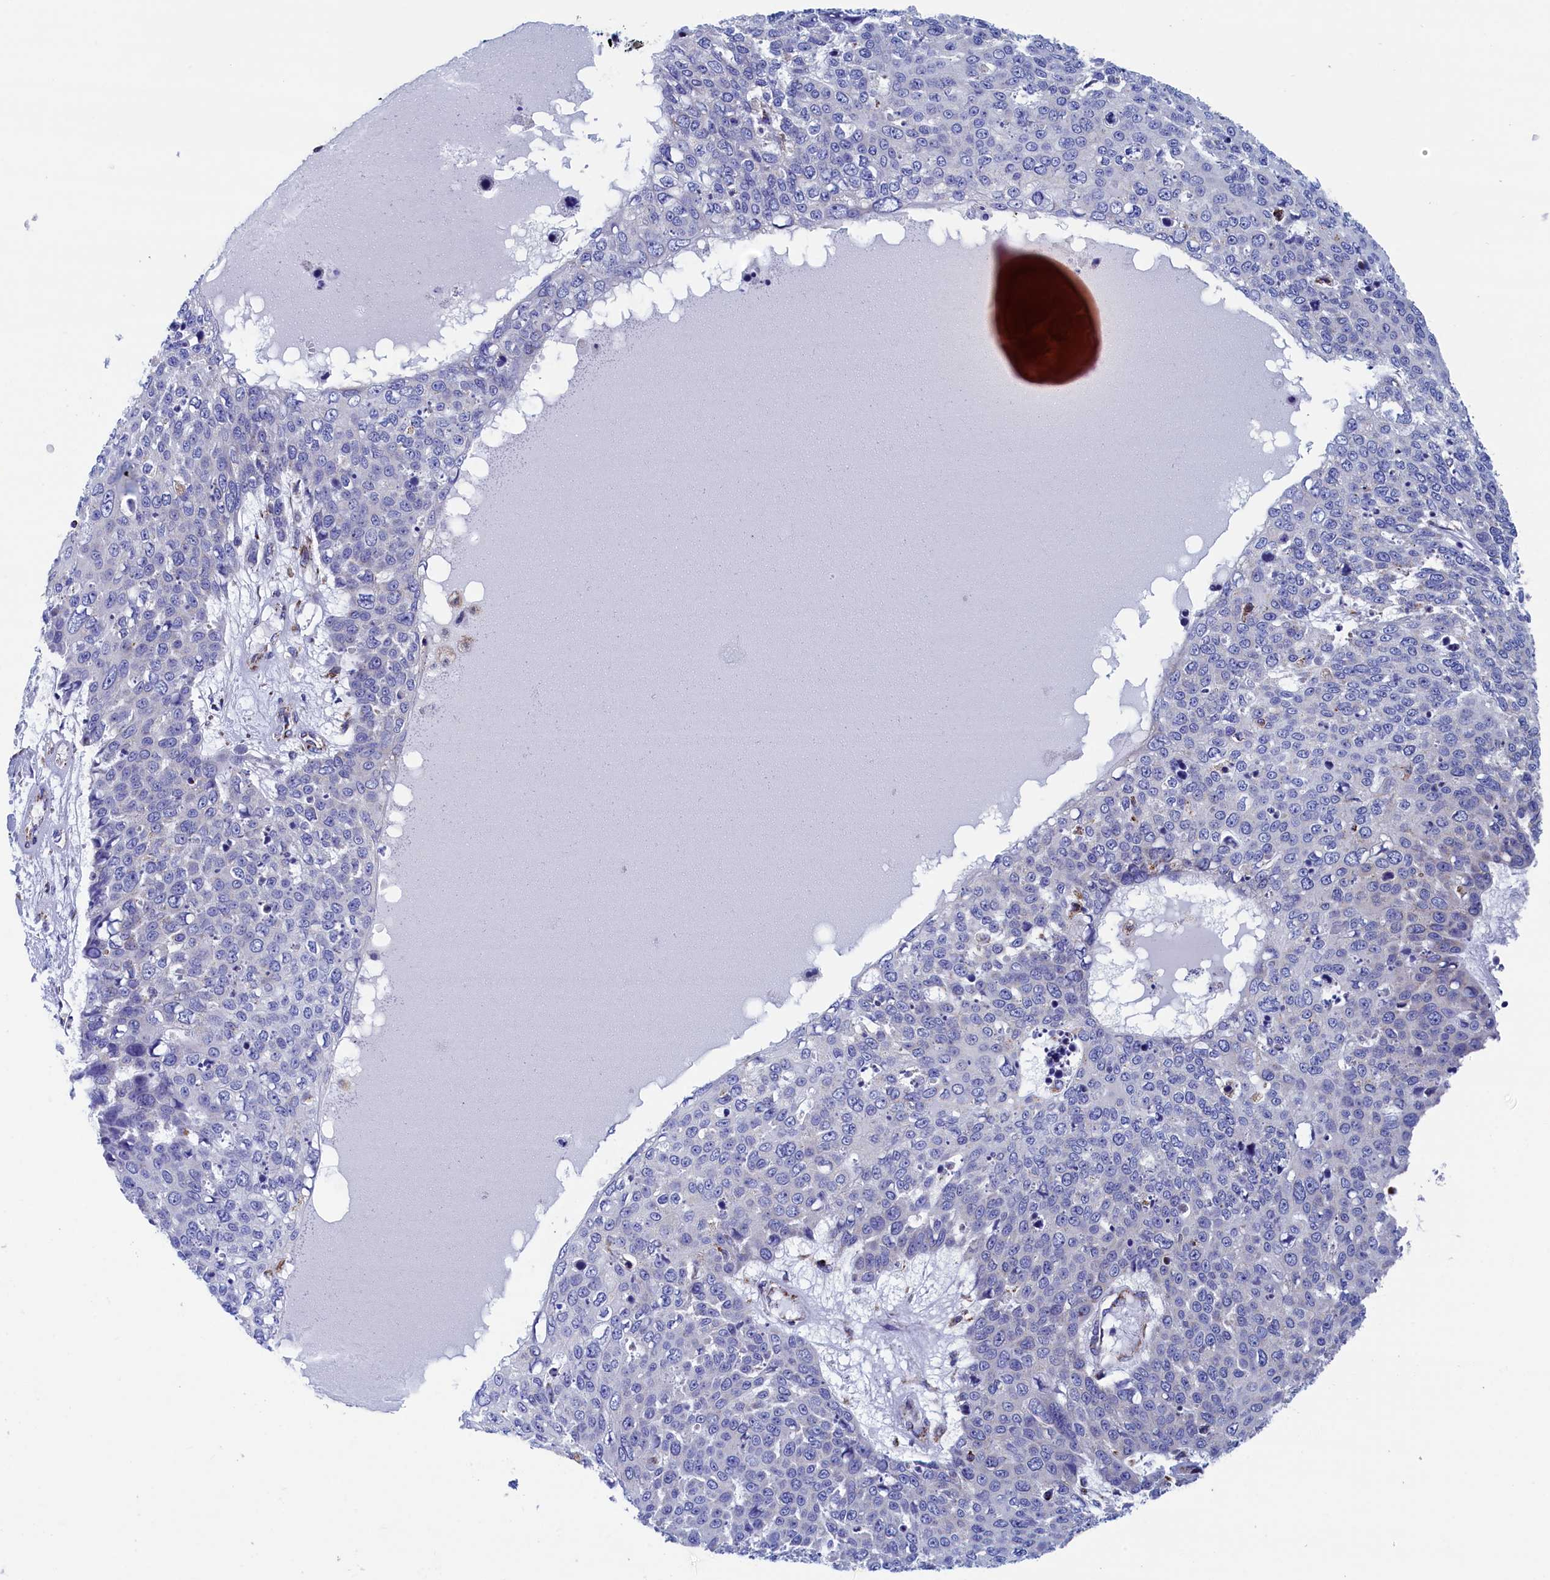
{"staining": {"intensity": "negative", "quantity": "none", "location": "none"}, "tissue": "skin cancer", "cell_type": "Tumor cells", "image_type": "cancer", "snomed": [{"axis": "morphology", "description": "Squamous cell carcinoma, NOS"}, {"axis": "topography", "description": "Skin"}], "caption": "Immunohistochemical staining of human skin cancer displays no significant positivity in tumor cells.", "gene": "WDR83", "patient": {"sex": "male", "age": 71}}